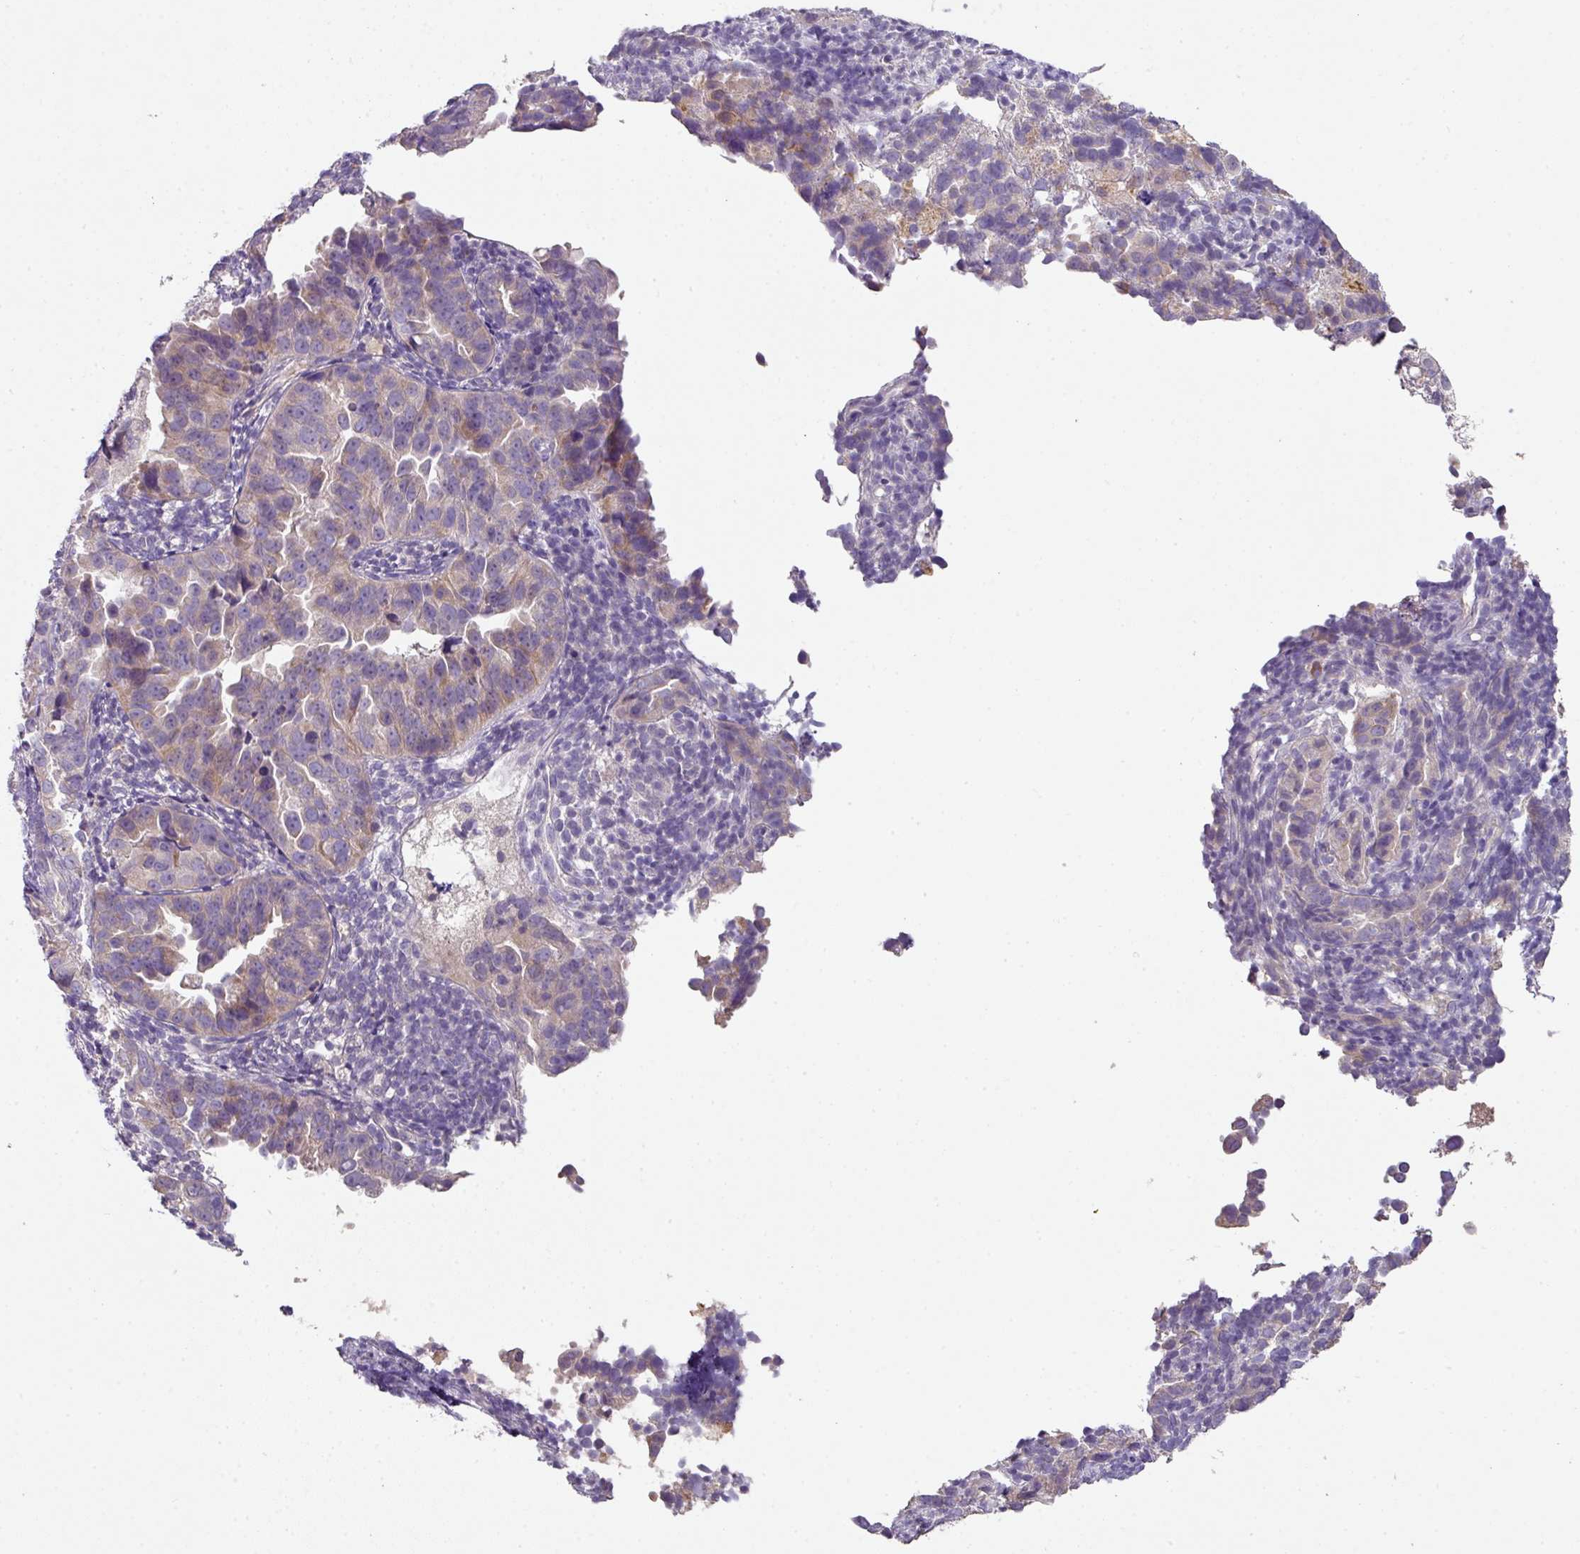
{"staining": {"intensity": "weak", "quantity": "25%-75%", "location": "cytoplasmic/membranous"}, "tissue": "endometrial cancer", "cell_type": "Tumor cells", "image_type": "cancer", "snomed": [{"axis": "morphology", "description": "Adenocarcinoma, NOS"}, {"axis": "topography", "description": "Endometrium"}], "caption": "IHC (DAB (3,3'-diaminobenzidine)) staining of human endometrial adenocarcinoma displays weak cytoplasmic/membranous protein positivity in about 25%-75% of tumor cells. (DAB IHC, brown staining for protein, blue staining for nuclei).", "gene": "ZNF266", "patient": {"sex": "female", "age": 57}}